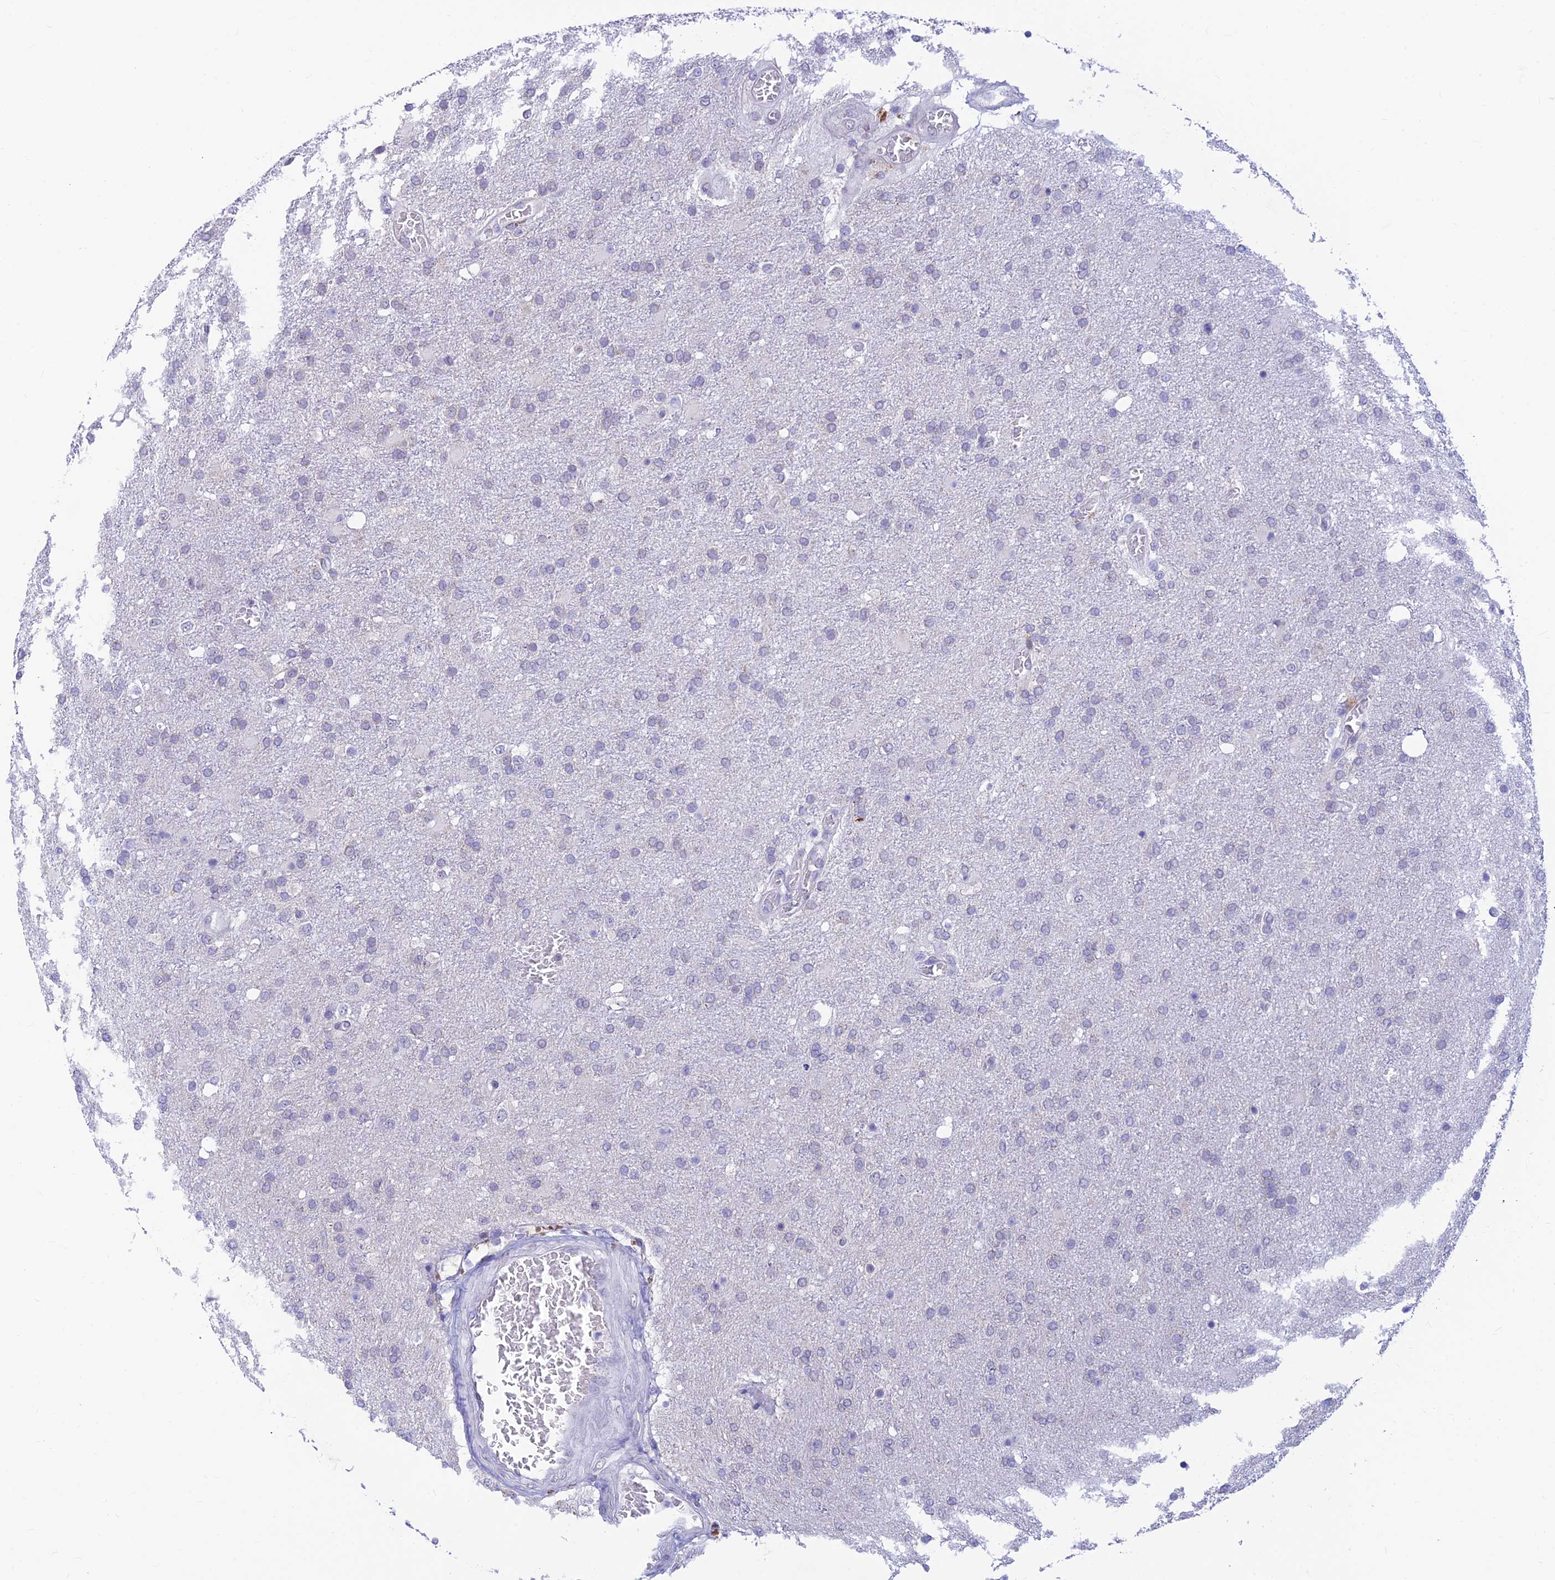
{"staining": {"intensity": "negative", "quantity": "none", "location": "none"}, "tissue": "glioma", "cell_type": "Tumor cells", "image_type": "cancer", "snomed": [{"axis": "morphology", "description": "Glioma, malignant, High grade"}, {"axis": "topography", "description": "Brain"}], "caption": "High power microscopy photomicrograph of an IHC micrograph of malignant glioma (high-grade), revealing no significant expression in tumor cells.", "gene": "INKA1", "patient": {"sex": "female", "age": 74}}